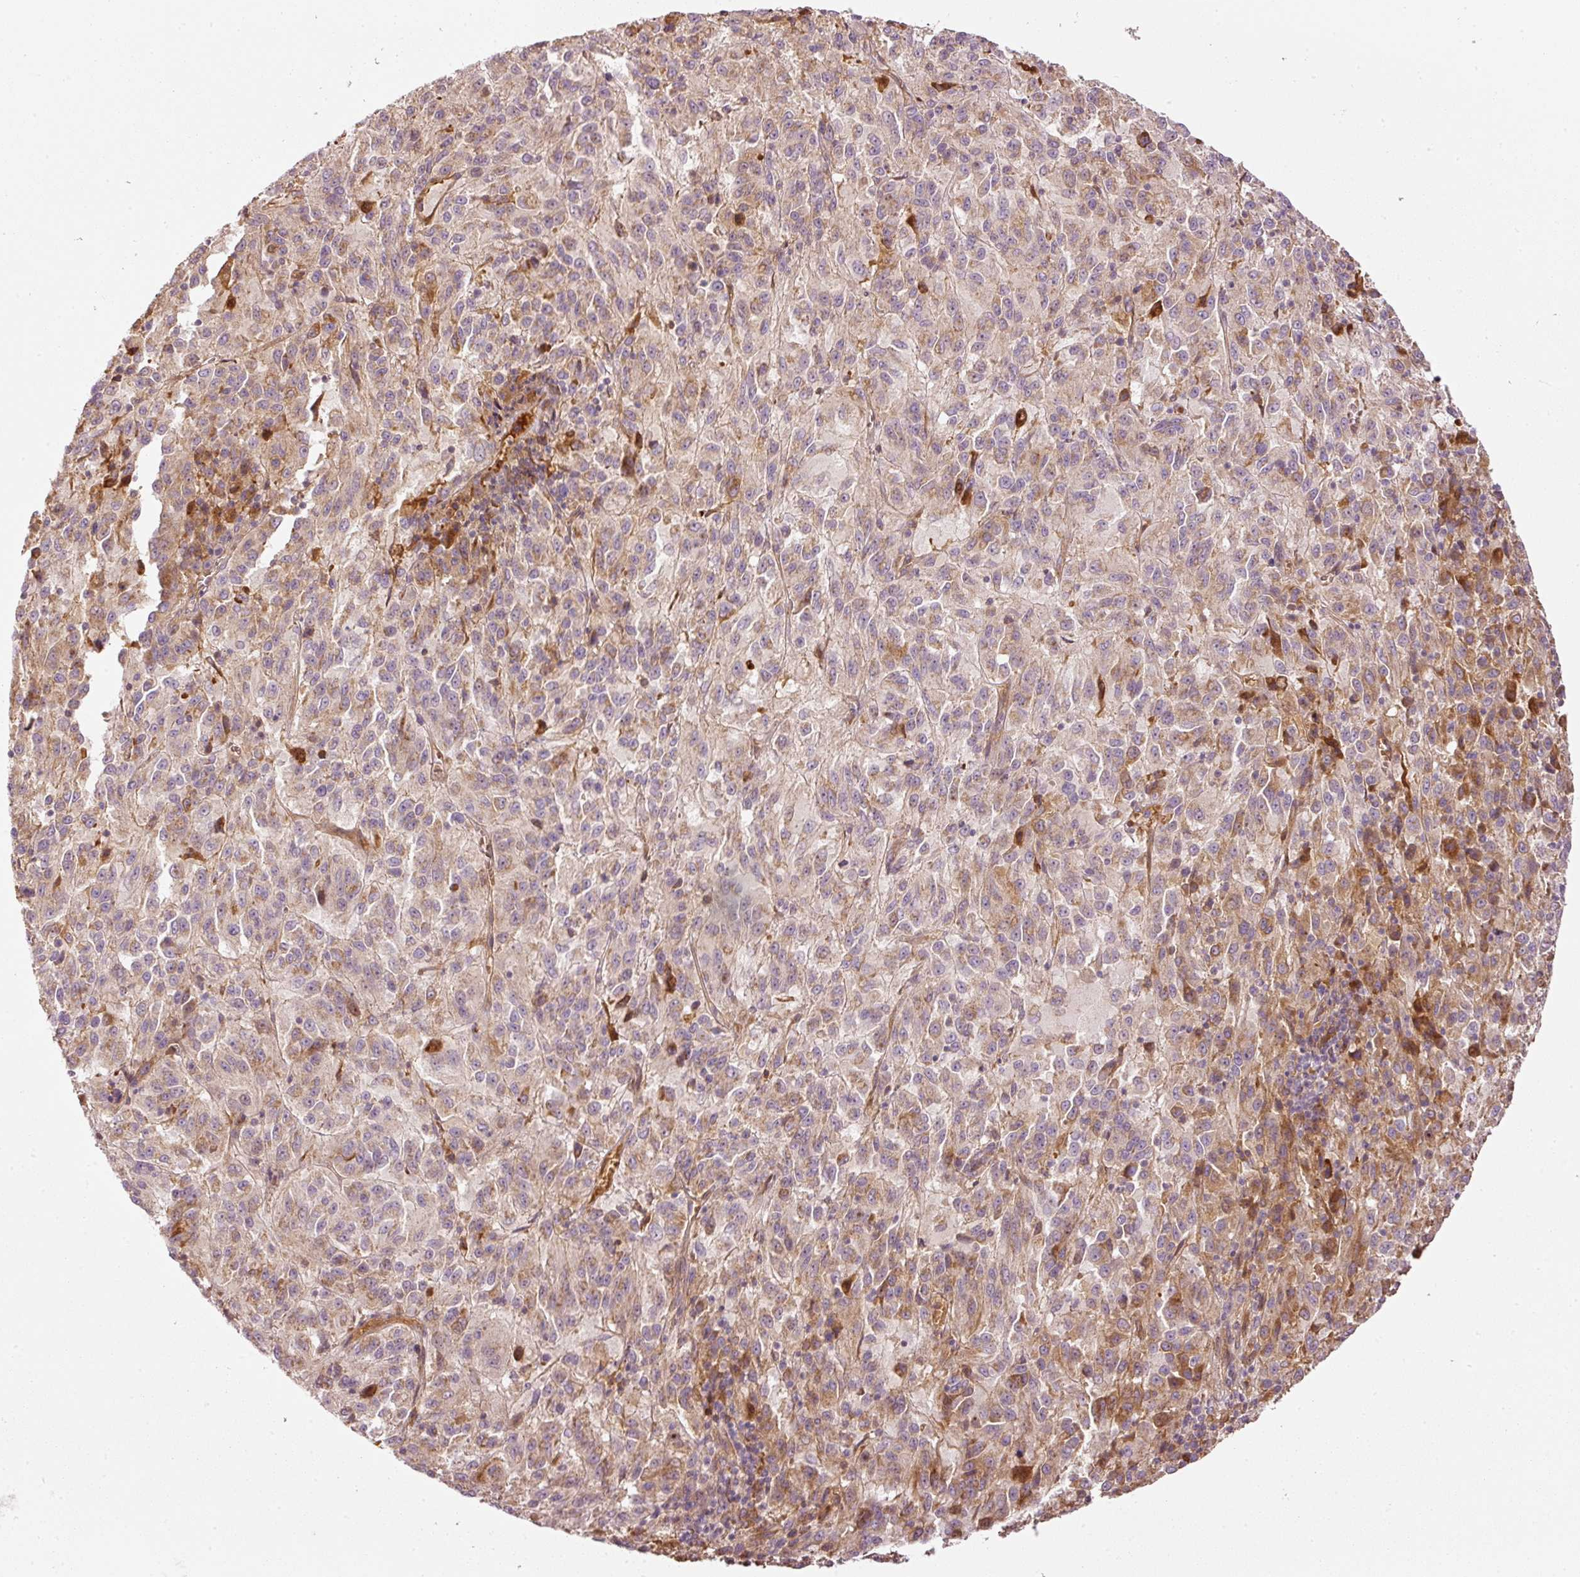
{"staining": {"intensity": "weak", "quantity": "<25%", "location": "cytoplasmic/membranous"}, "tissue": "melanoma", "cell_type": "Tumor cells", "image_type": "cancer", "snomed": [{"axis": "morphology", "description": "Malignant melanoma, Metastatic site"}, {"axis": "topography", "description": "Lung"}], "caption": "Immunohistochemical staining of malignant melanoma (metastatic site) reveals no significant positivity in tumor cells.", "gene": "SERPING1", "patient": {"sex": "male", "age": 64}}